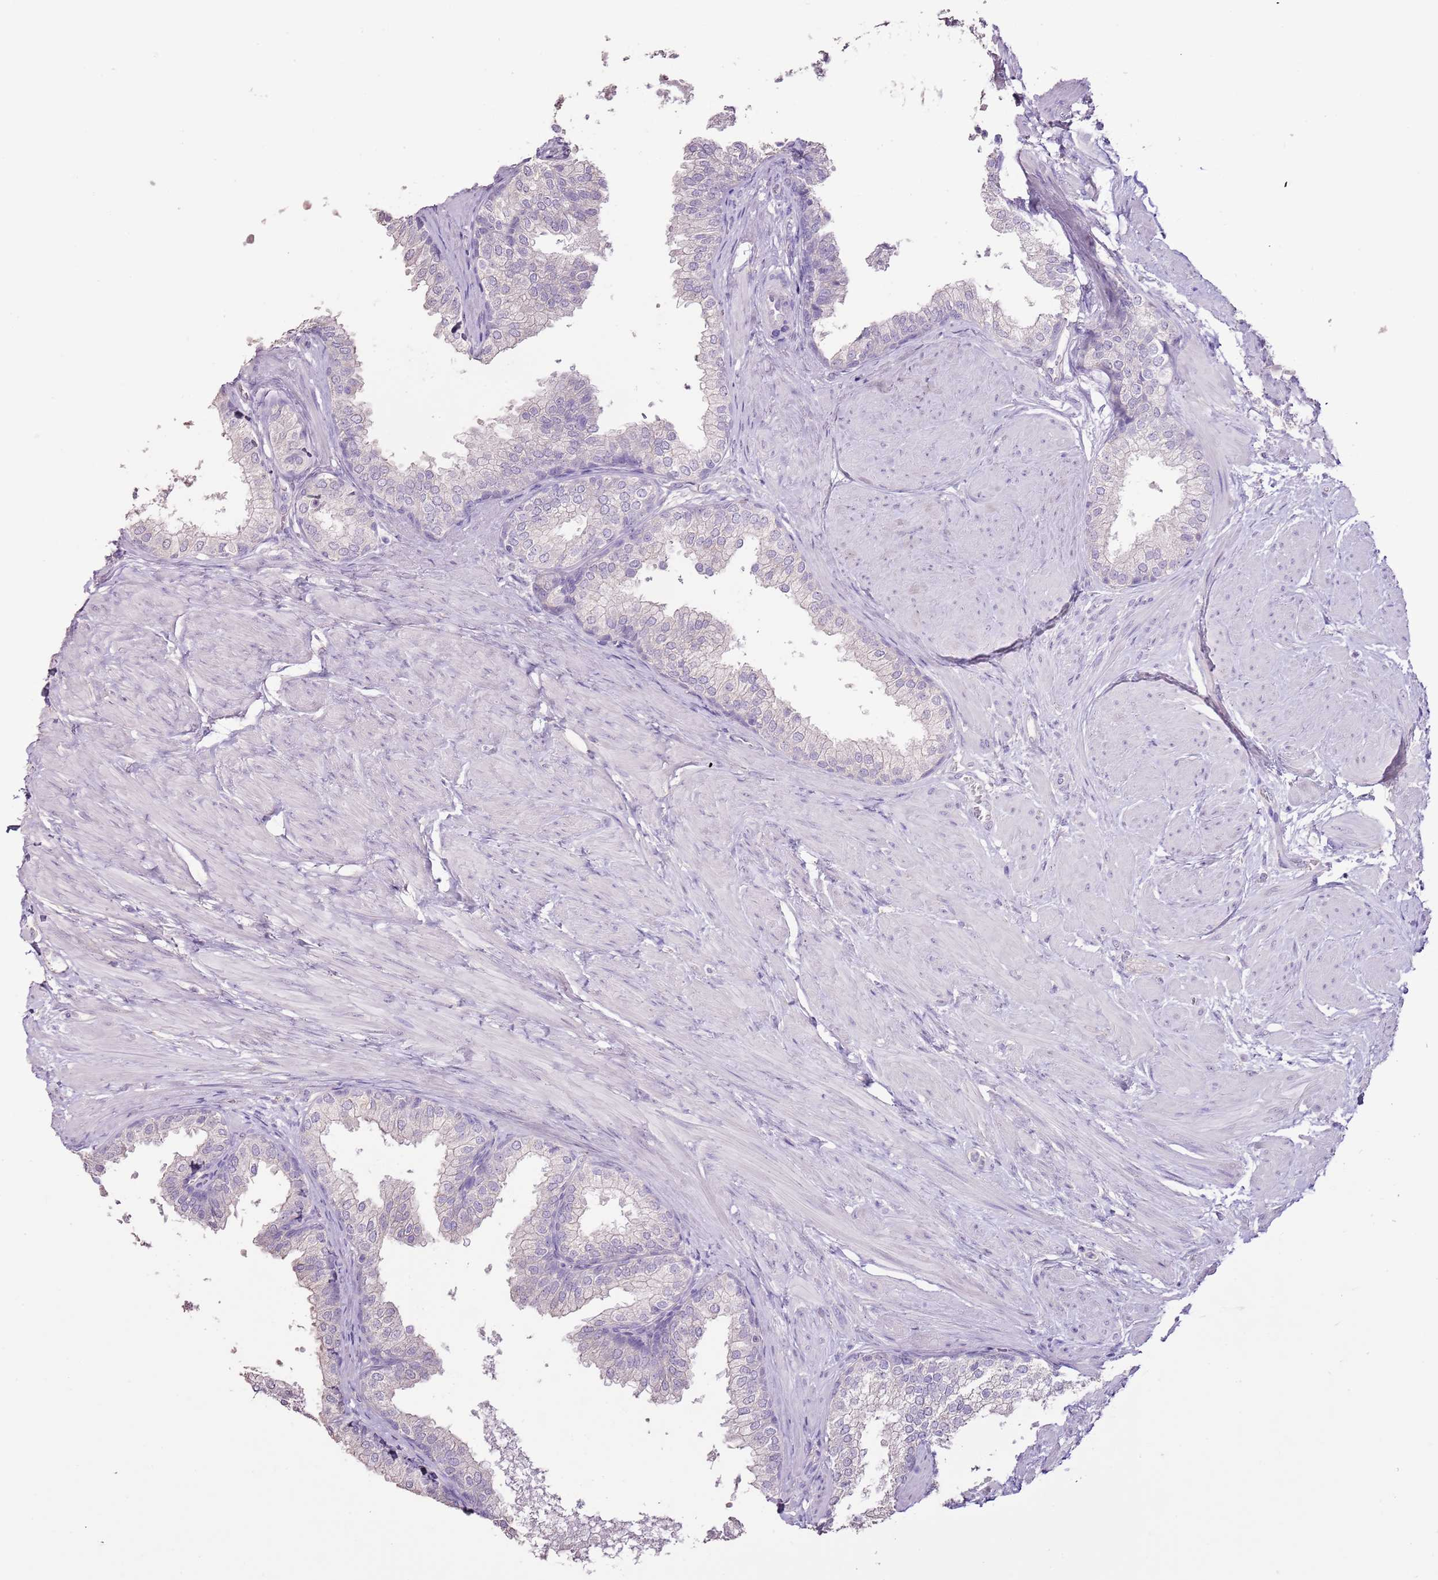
{"staining": {"intensity": "negative", "quantity": "none", "location": "none"}, "tissue": "prostate", "cell_type": "Glandular cells", "image_type": "normal", "snomed": [{"axis": "morphology", "description": "Normal tissue, NOS"}, {"axis": "topography", "description": "Prostate"}], "caption": "Protein analysis of normal prostate displays no significant positivity in glandular cells.", "gene": "BLOC1S2", "patient": {"sex": "male", "age": 48}}